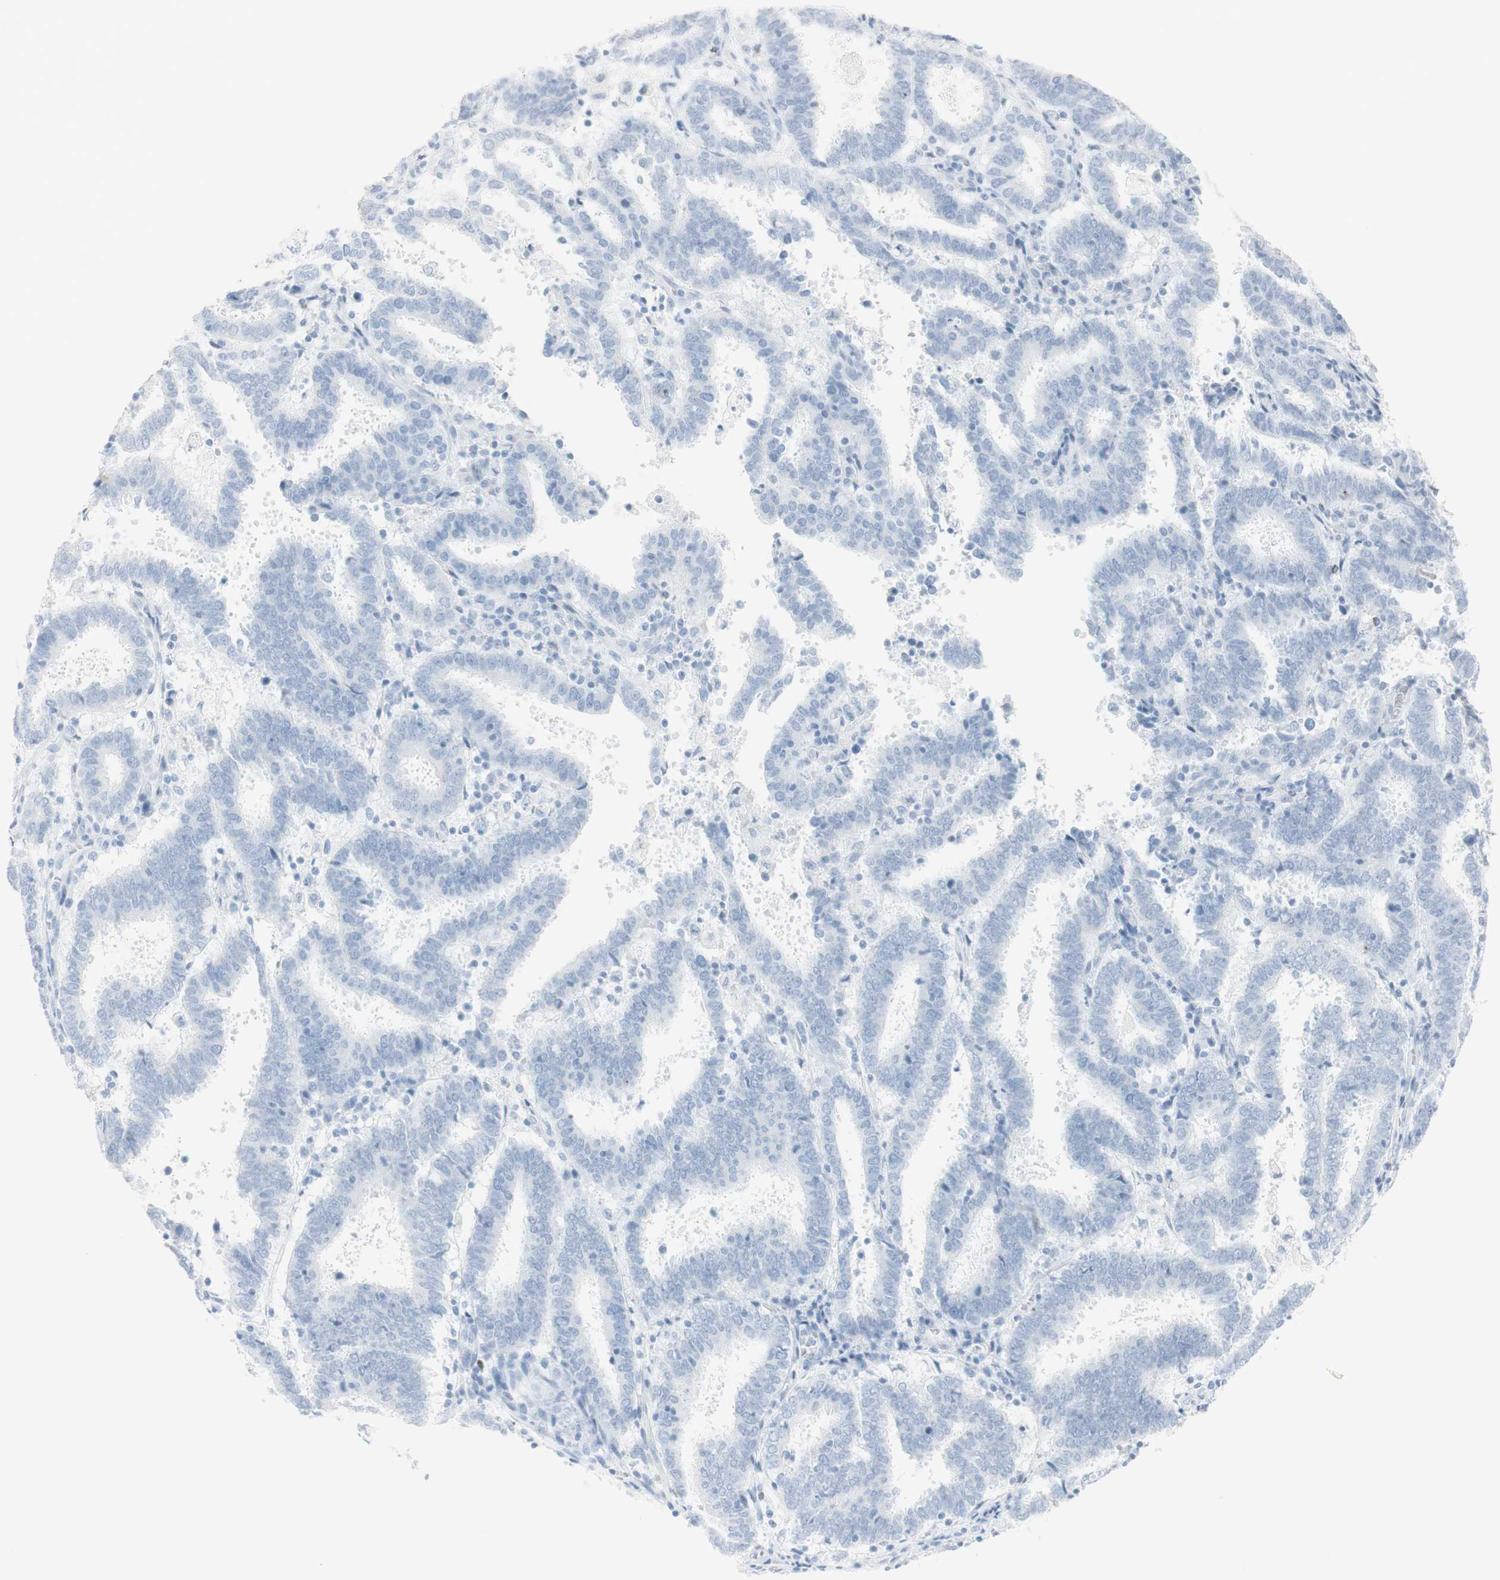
{"staining": {"intensity": "negative", "quantity": "none", "location": "none"}, "tissue": "endometrial cancer", "cell_type": "Tumor cells", "image_type": "cancer", "snomed": [{"axis": "morphology", "description": "Adenocarcinoma, NOS"}, {"axis": "topography", "description": "Uterus"}], "caption": "IHC of endometrial cancer demonstrates no expression in tumor cells.", "gene": "NAPSA", "patient": {"sex": "female", "age": 83}}